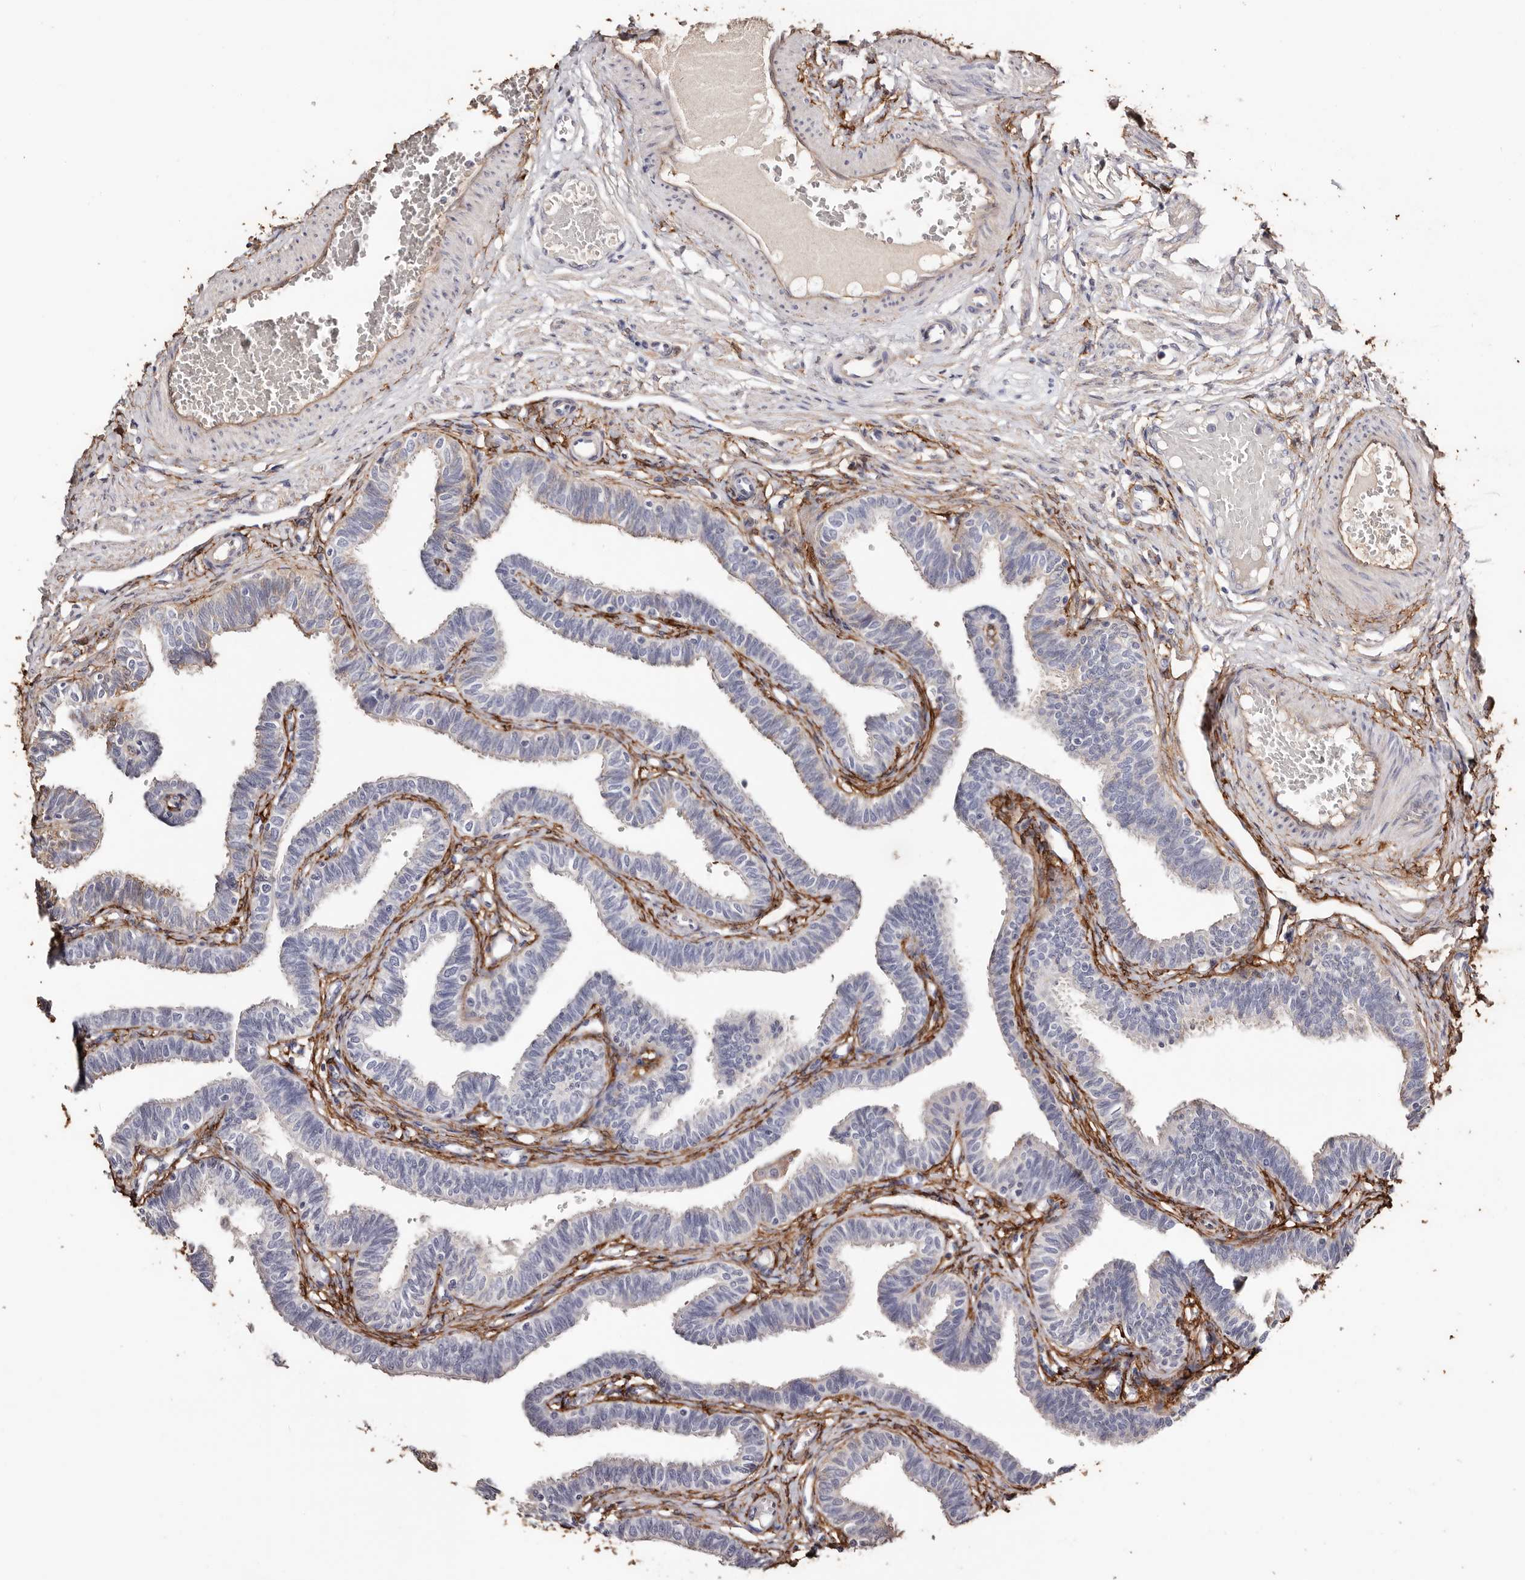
{"staining": {"intensity": "negative", "quantity": "none", "location": "none"}, "tissue": "fallopian tube", "cell_type": "Glandular cells", "image_type": "normal", "snomed": [{"axis": "morphology", "description": "Normal tissue, NOS"}, {"axis": "topography", "description": "Fallopian tube"}, {"axis": "topography", "description": "Ovary"}], "caption": "Immunohistochemistry (IHC) of unremarkable human fallopian tube displays no staining in glandular cells.", "gene": "TGM2", "patient": {"sex": "female", "age": 23}}